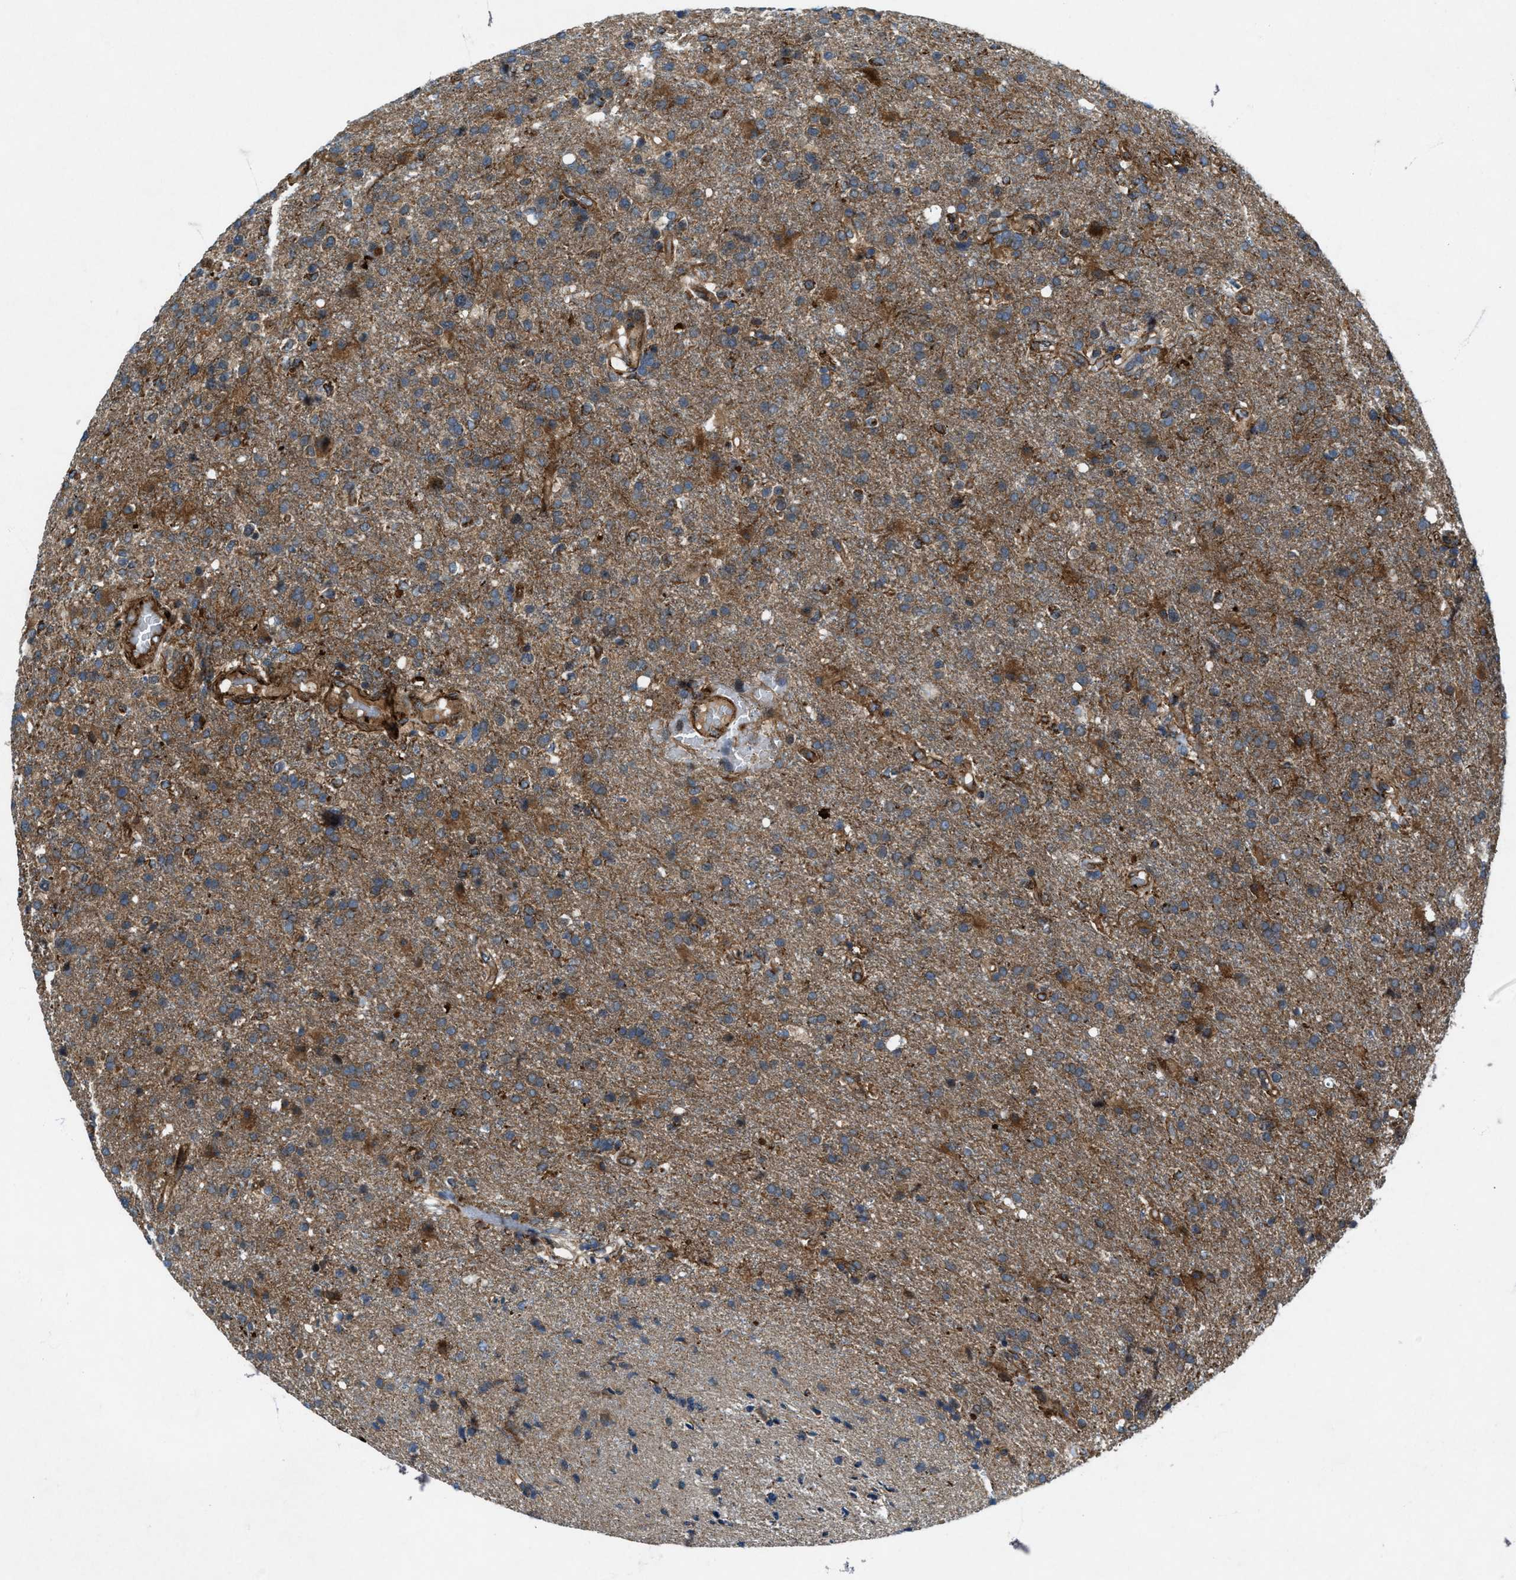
{"staining": {"intensity": "moderate", "quantity": ">75%", "location": "cytoplasmic/membranous"}, "tissue": "glioma", "cell_type": "Tumor cells", "image_type": "cancer", "snomed": [{"axis": "morphology", "description": "Glioma, malignant, High grade"}, {"axis": "topography", "description": "Brain"}], "caption": "Immunohistochemical staining of human glioma displays moderate cytoplasmic/membranous protein positivity in about >75% of tumor cells.", "gene": "URGCP", "patient": {"sex": "male", "age": 72}}